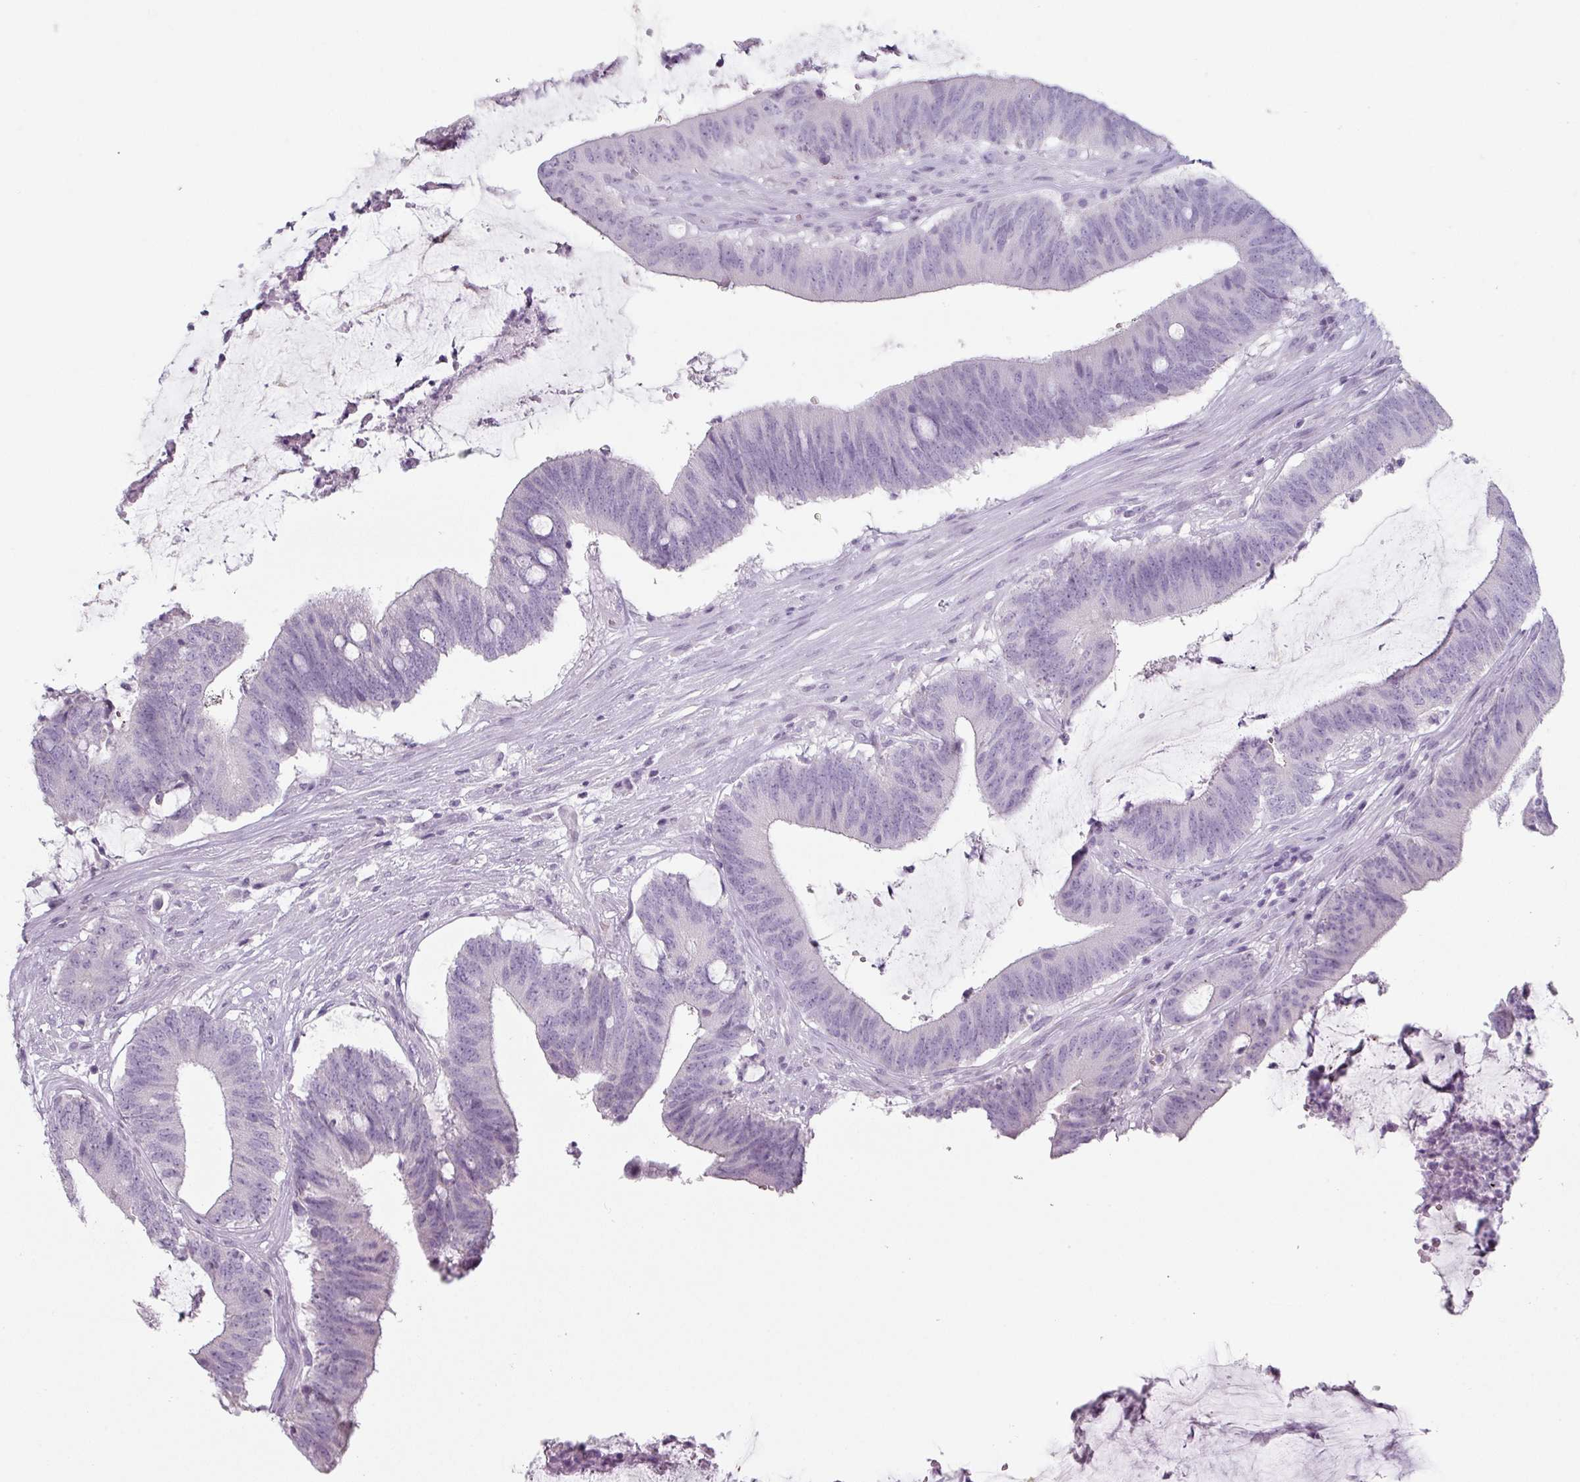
{"staining": {"intensity": "negative", "quantity": "none", "location": "none"}, "tissue": "colorectal cancer", "cell_type": "Tumor cells", "image_type": "cancer", "snomed": [{"axis": "morphology", "description": "Adenocarcinoma, NOS"}, {"axis": "topography", "description": "Colon"}], "caption": "IHC photomicrograph of neoplastic tissue: colorectal cancer stained with DAB (3,3'-diaminobenzidine) exhibits no significant protein expression in tumor cells.", "gene": "SFTPA1", "patient": {"sex": "female", "age": 43}}